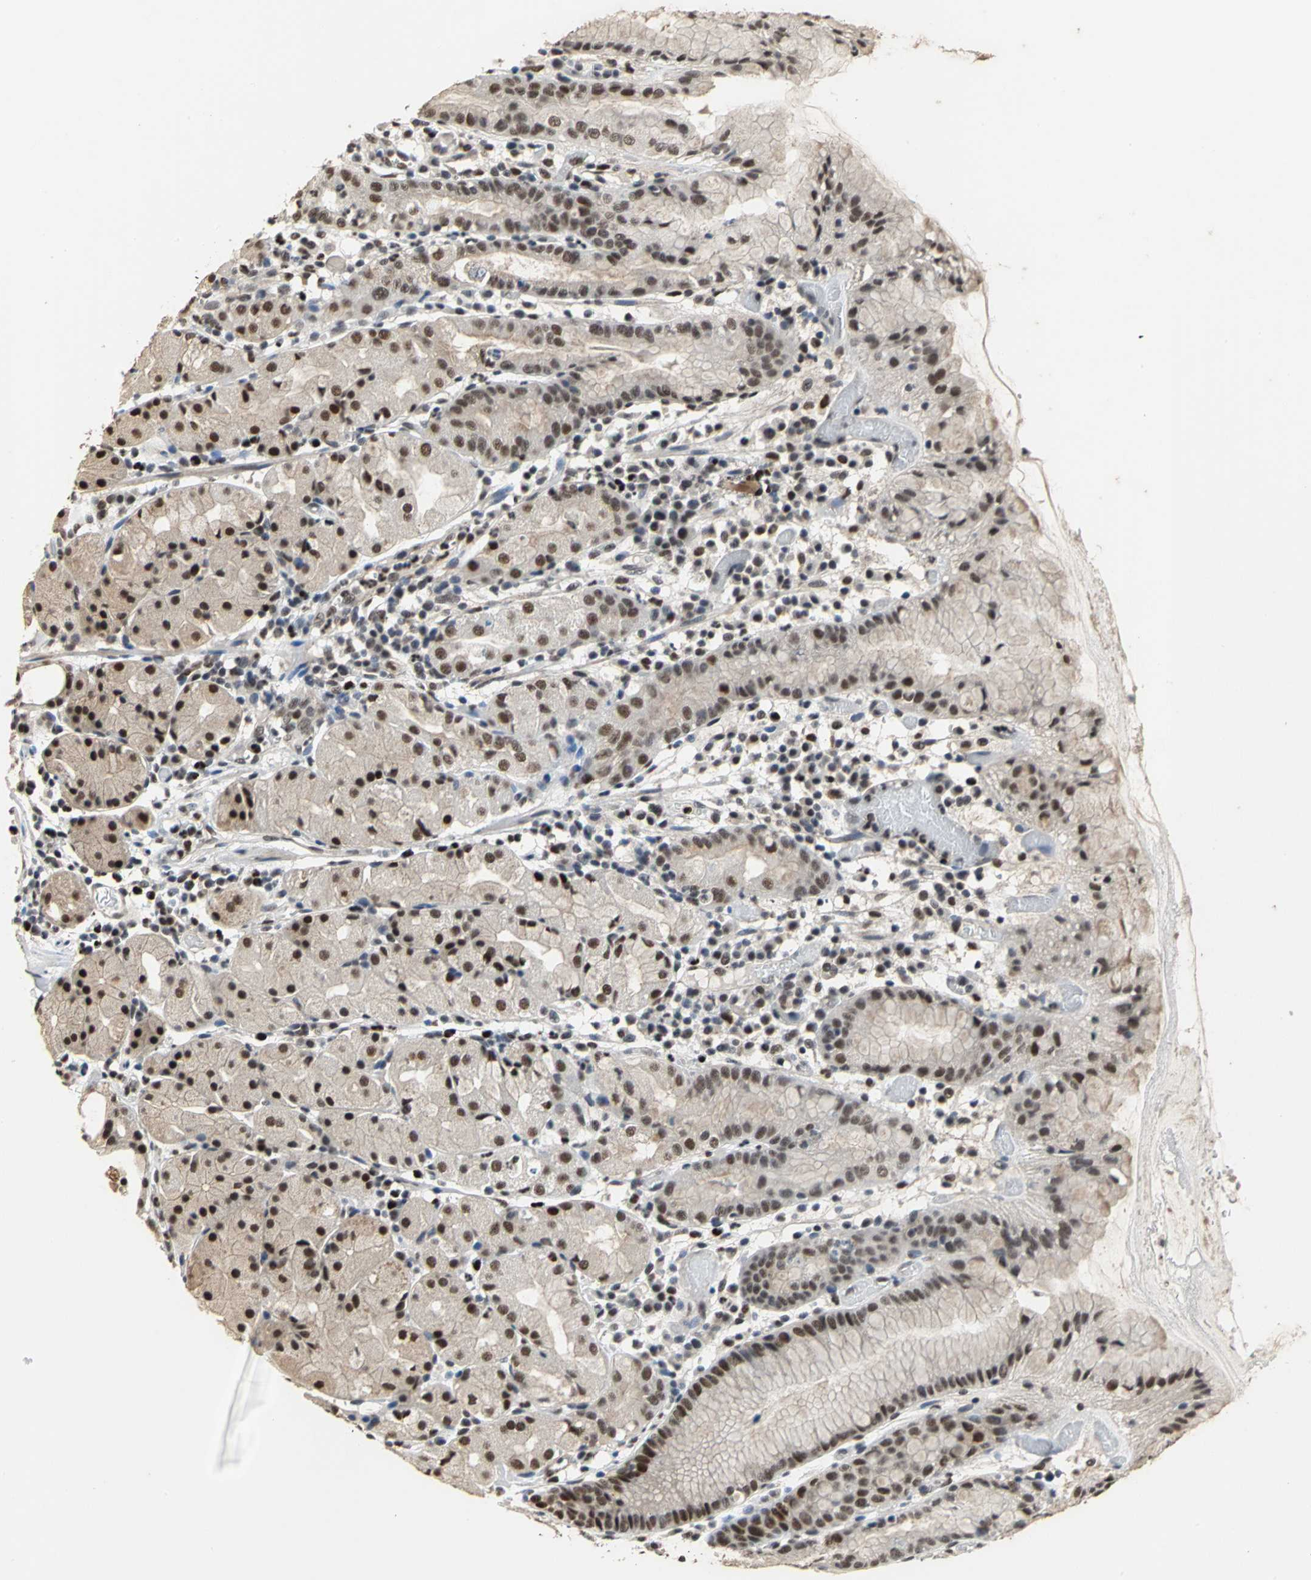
{"staining": {"intensity": "strong", "quantity": ">75%", "location": "nuclear"}, "tissue": "stomach", "cell_type": "Glandular cells", "image_type": "normal", "snomed": [{"axis": "morphology", "description": "Normal tissue, NOS"}, {"axis": "topography", "description": "Stomach"}, {"axis": "topography", "description": "Stomach, lower"}], "caption": "DAB (3,3'-diaminobenzidine) immunohistochemical staining of benign stomach displays strong nuclear protein expression in about >75% of glandular cells. (IHC, brightfield microscopy, high magnification).", "gene": "CCDC88C", "patient": {"sex": "female", "age": 75}}